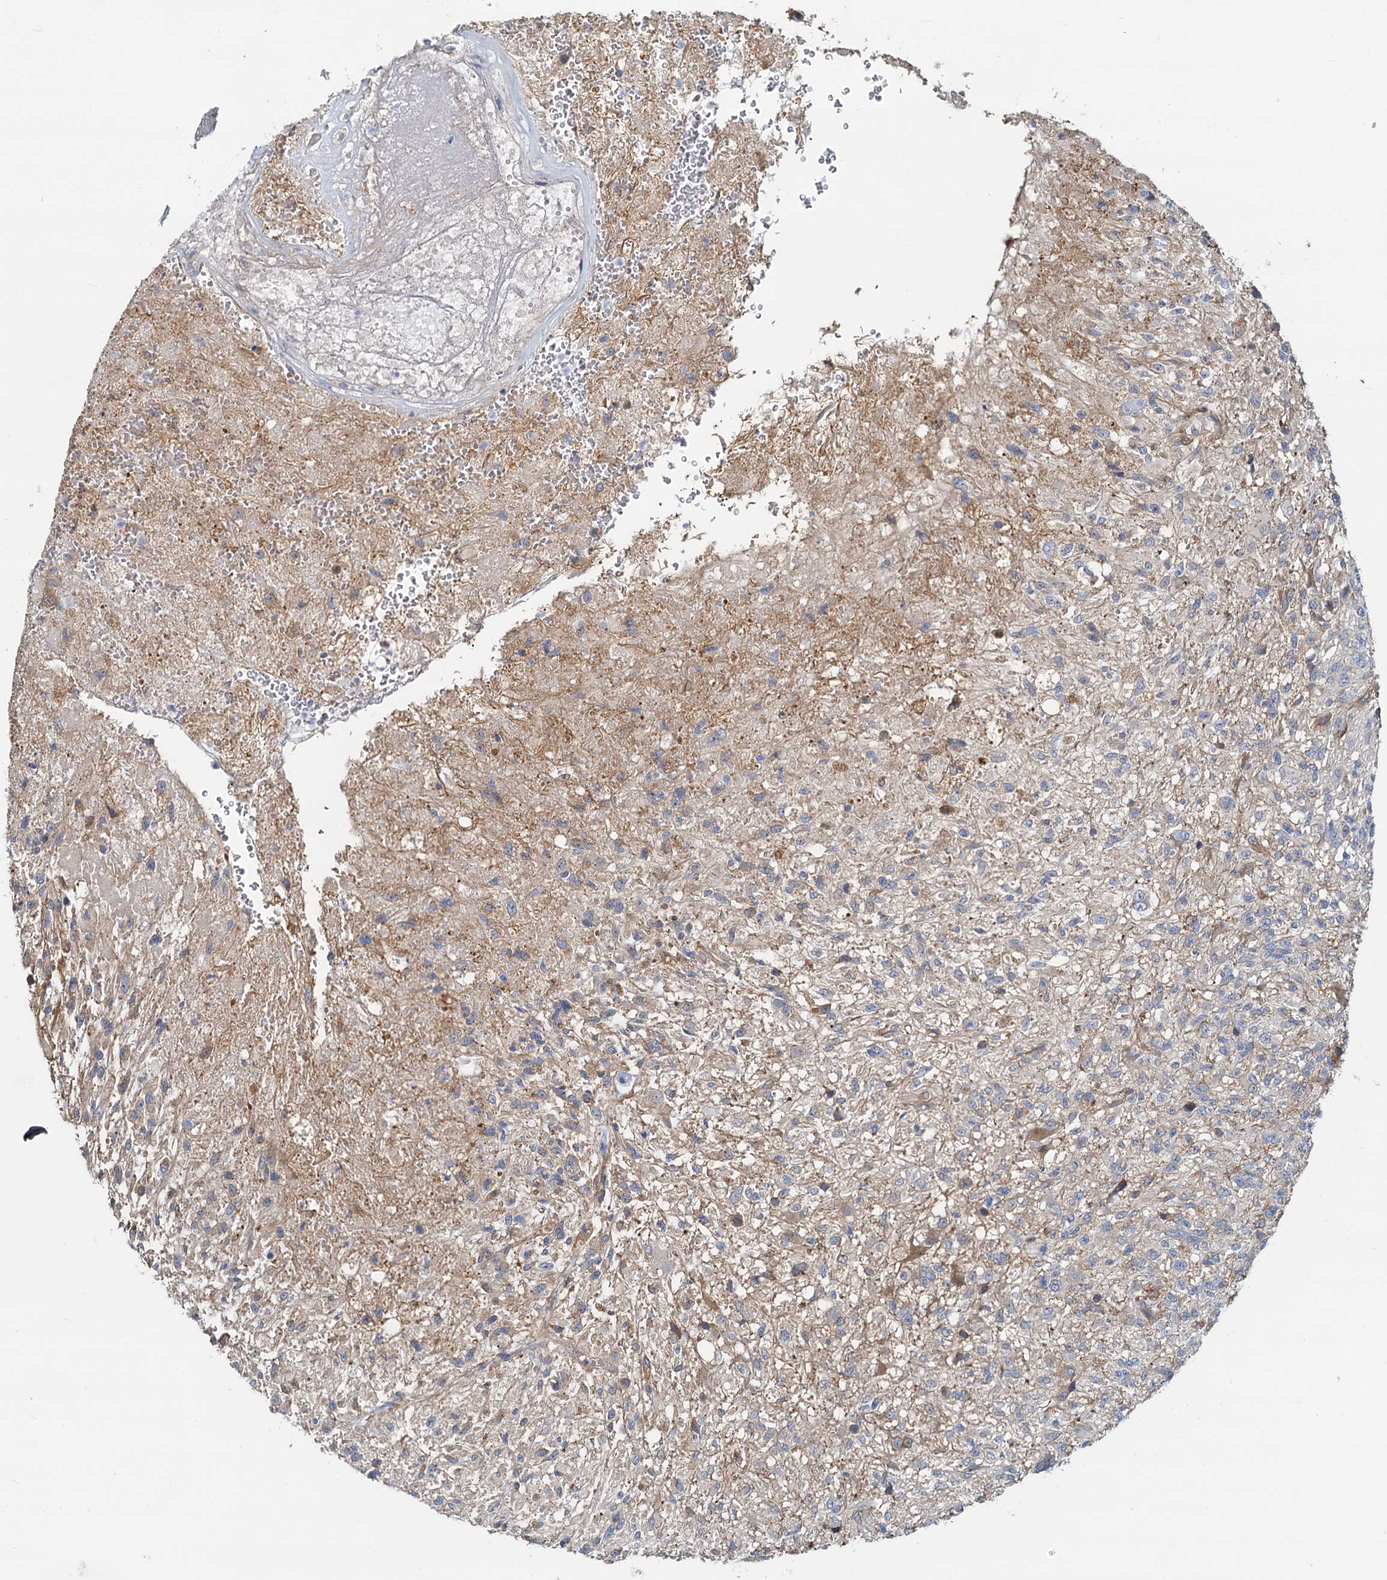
{"staining": {"intensity": "moderate", "quantity": "<25%", "location": "cytoplasmic/membranous"}, "tissue": "glioma", "cell_type": "Tumor cells", "image_type": "cancer", "snomed": [{"axis": "morphology", "description": "Glioma, malignant, High grade"}, {"axis": "topography", "description": "Brain"}], "caption": "Glioma stained for a protein (brown) exhibits moderate cytoplasmic/membranous positive positivity in about <25% of tumor cells.", "gene": "LNX2", "patient": {"sex": "male", "age": 56}}